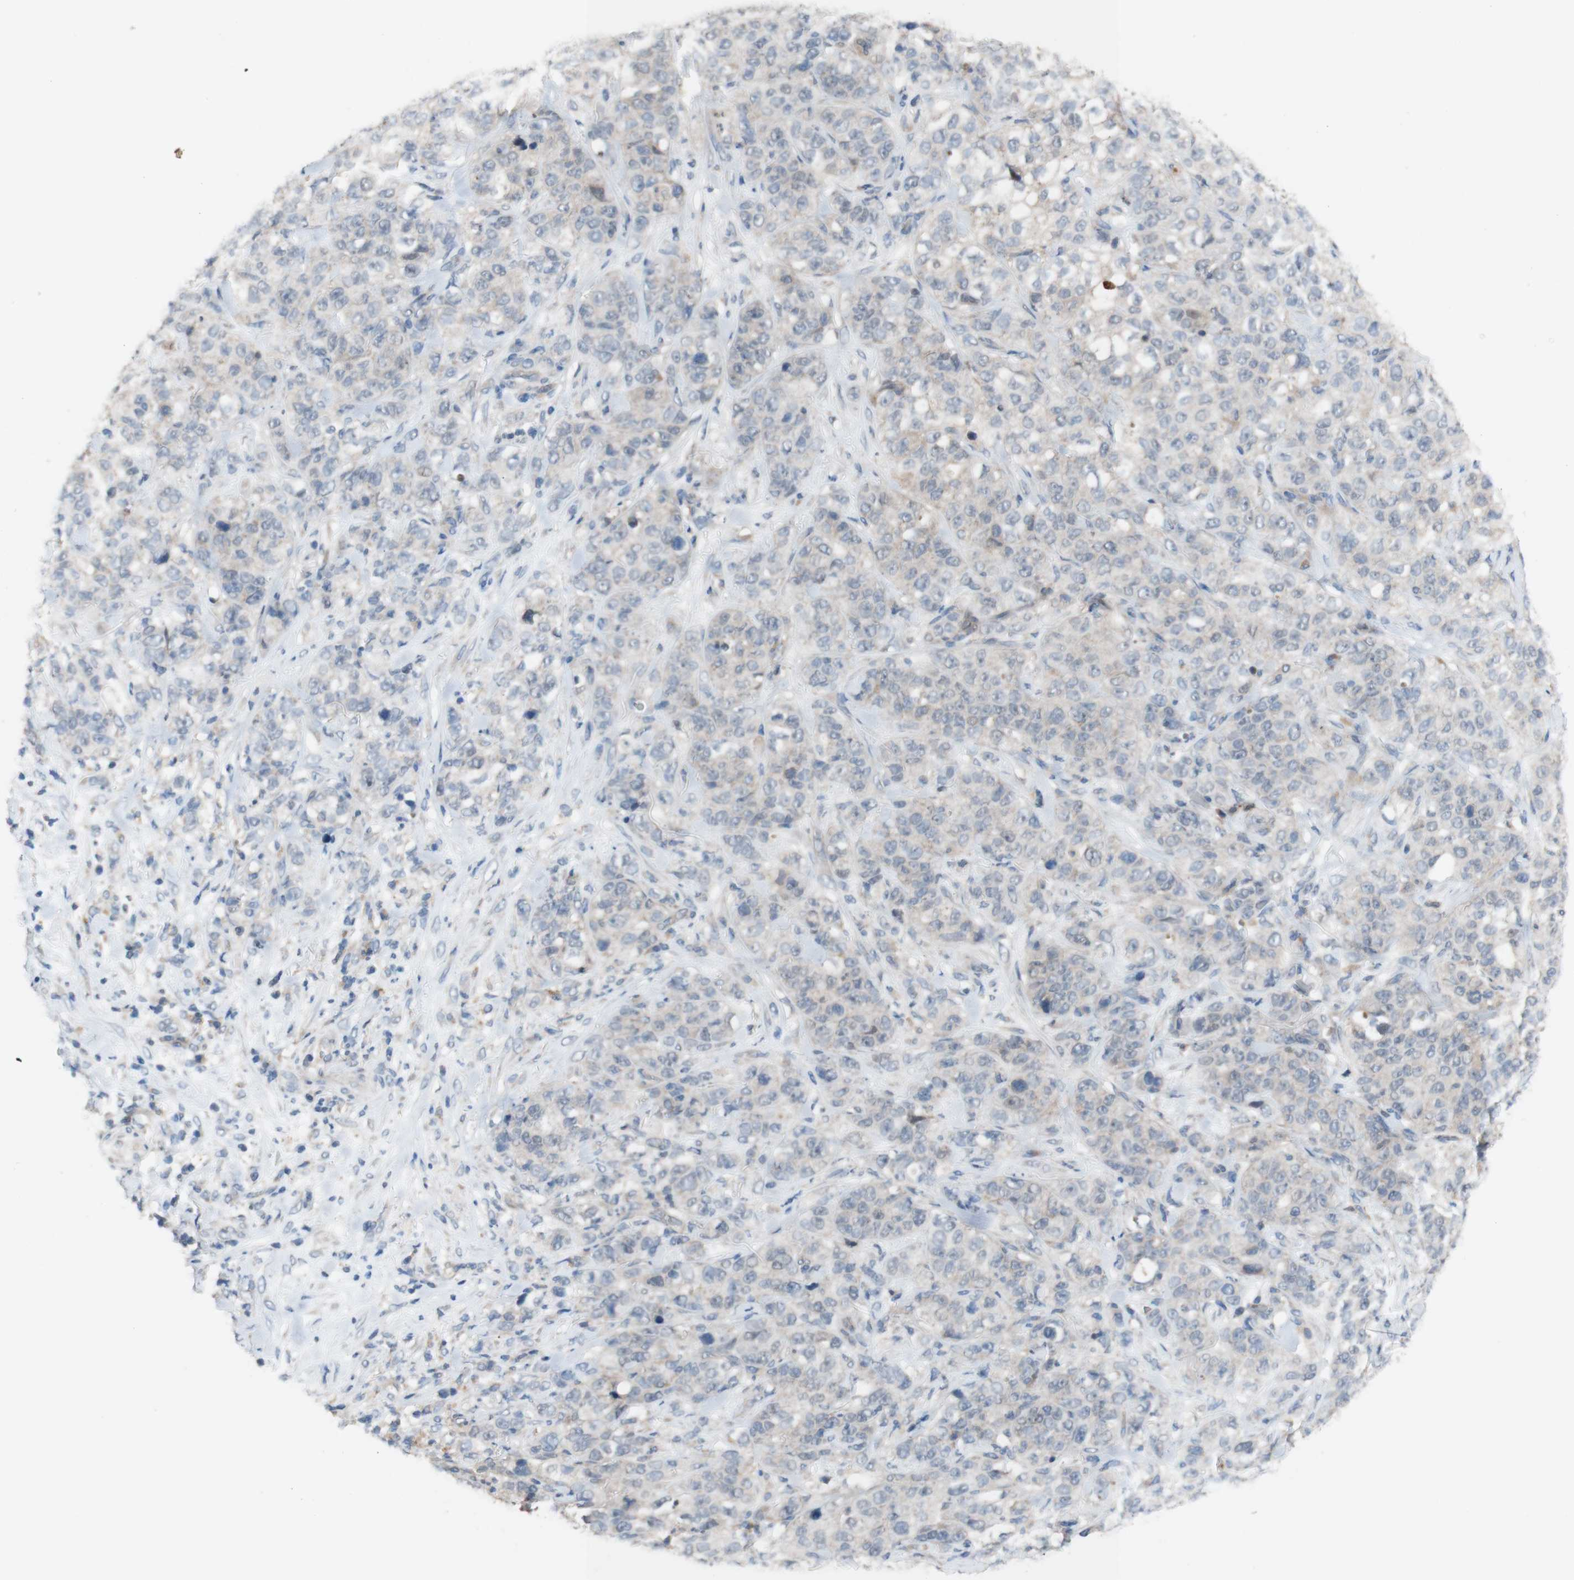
{"staining": {"intensity": "negative", "quantity": "none", "location": "none"}, "tissue": "stomach cancer", "cell_type": "Tumor cells", "image_type": "cancer", "snomed": [{"axis": "morphology", "description": "Adenocarcinoma, NOS"}, {"axis": "topography", "description": "Stomach"}], "caption": "Immunohistochemistry of human stomach cancer reveals no staining in tumor cells. The staining was performed using DAB to visualize the protein expression in brown, while the nuclei were stained in blue with hematoxylin (Magnification: 20x).", "gene": "PEX2", "patient": {"sex": "male", "age": 48}}